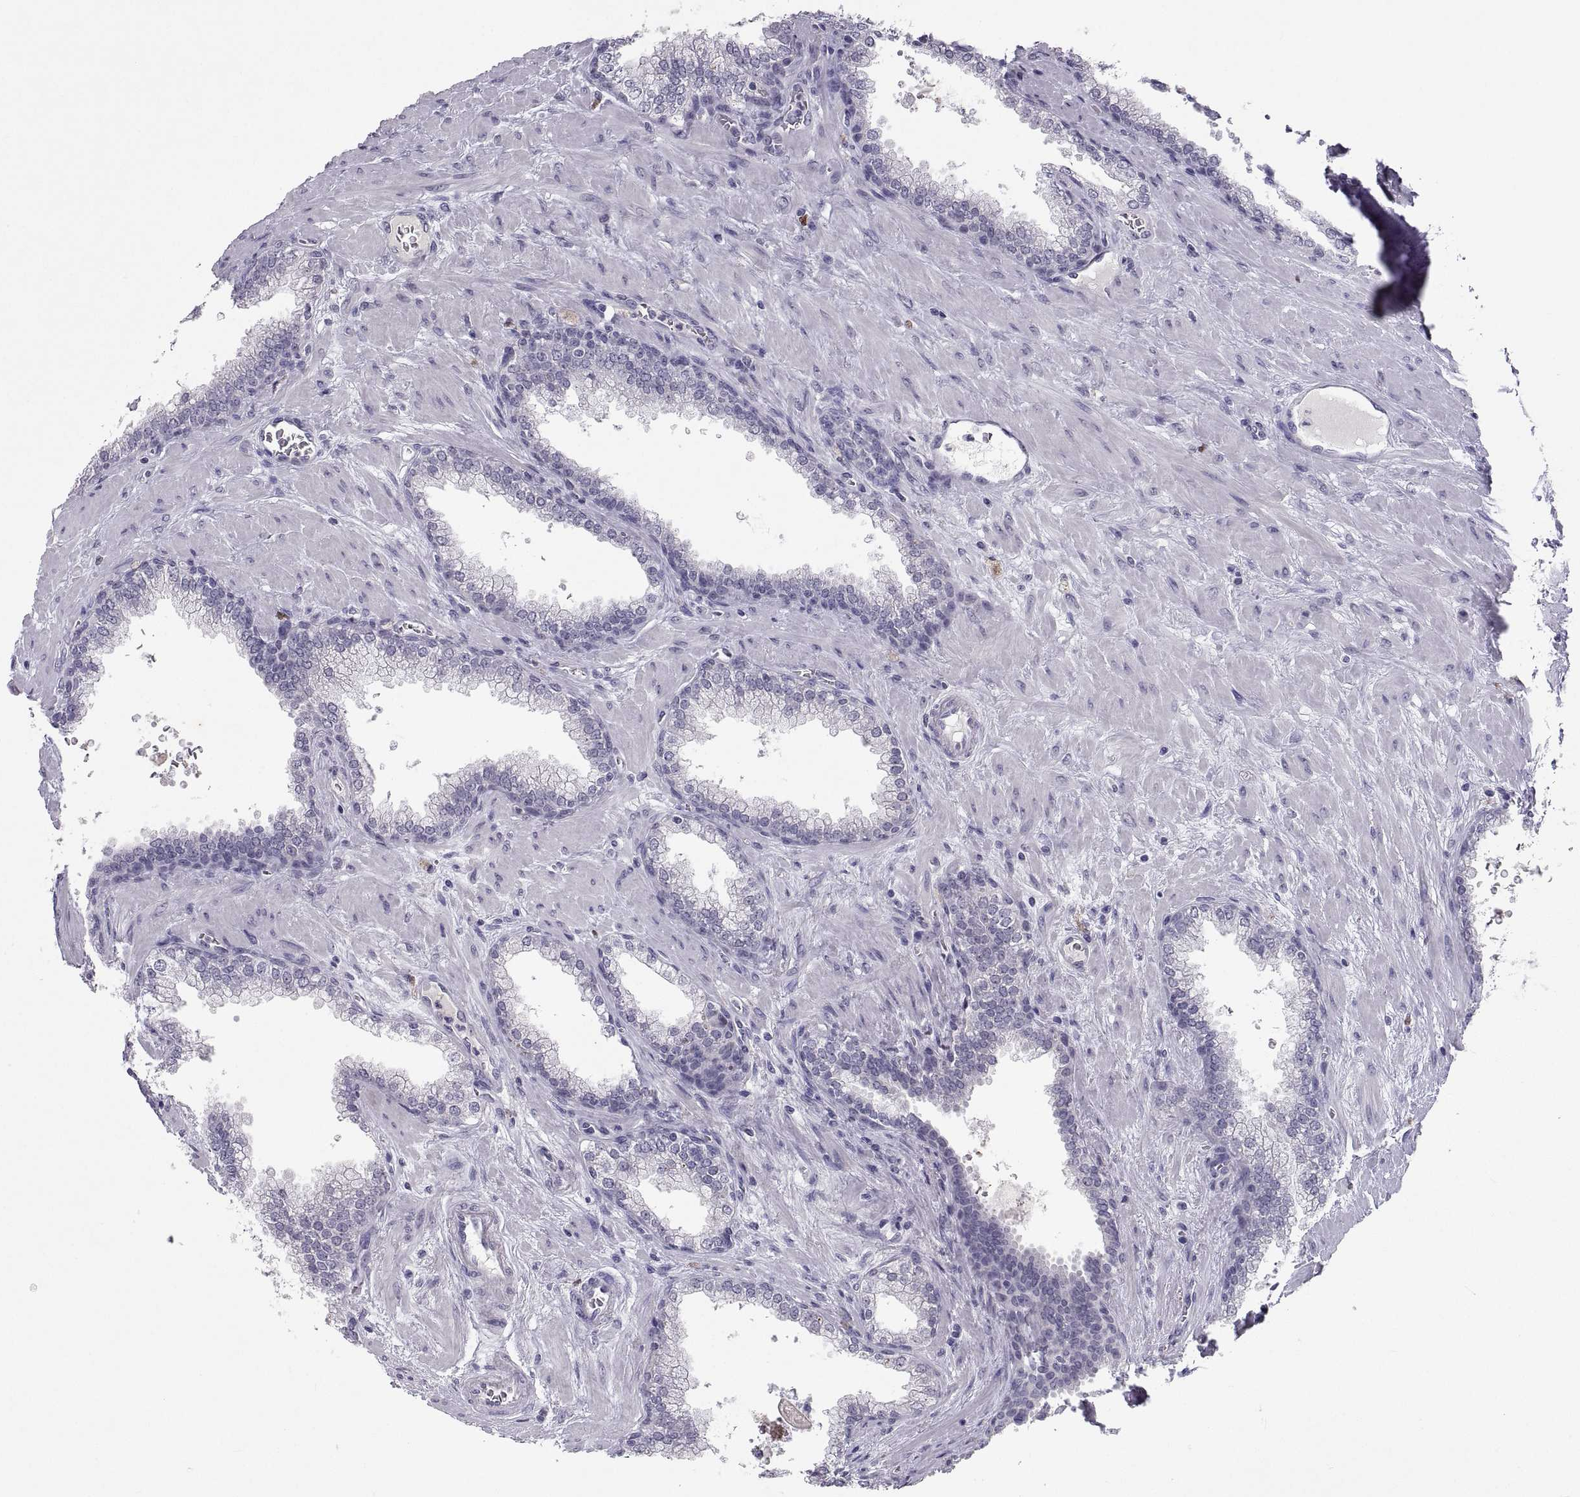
{"staining": {"intensity": "negative", "quantity": "none", "location": "none"}, "tissue": "prostate cancer", "cell_type": "Tumor cells", "image_type": "cancer", "snomed": [{"axis": "morphology", "description": "Adenocarcinoma, NOS"}, {"axis": "topography", "description": "Prostate"}], "caption": "High power microscopy photomicrograph of an immunohistochemistry (IHC) micrograph of prostate cancer (adenocarcinoma), revealing no significant expression in tumor cells. Nuclei are stained in blue.", "gene": "SOX21", "patient": {"sex": "male", "age": 67}}